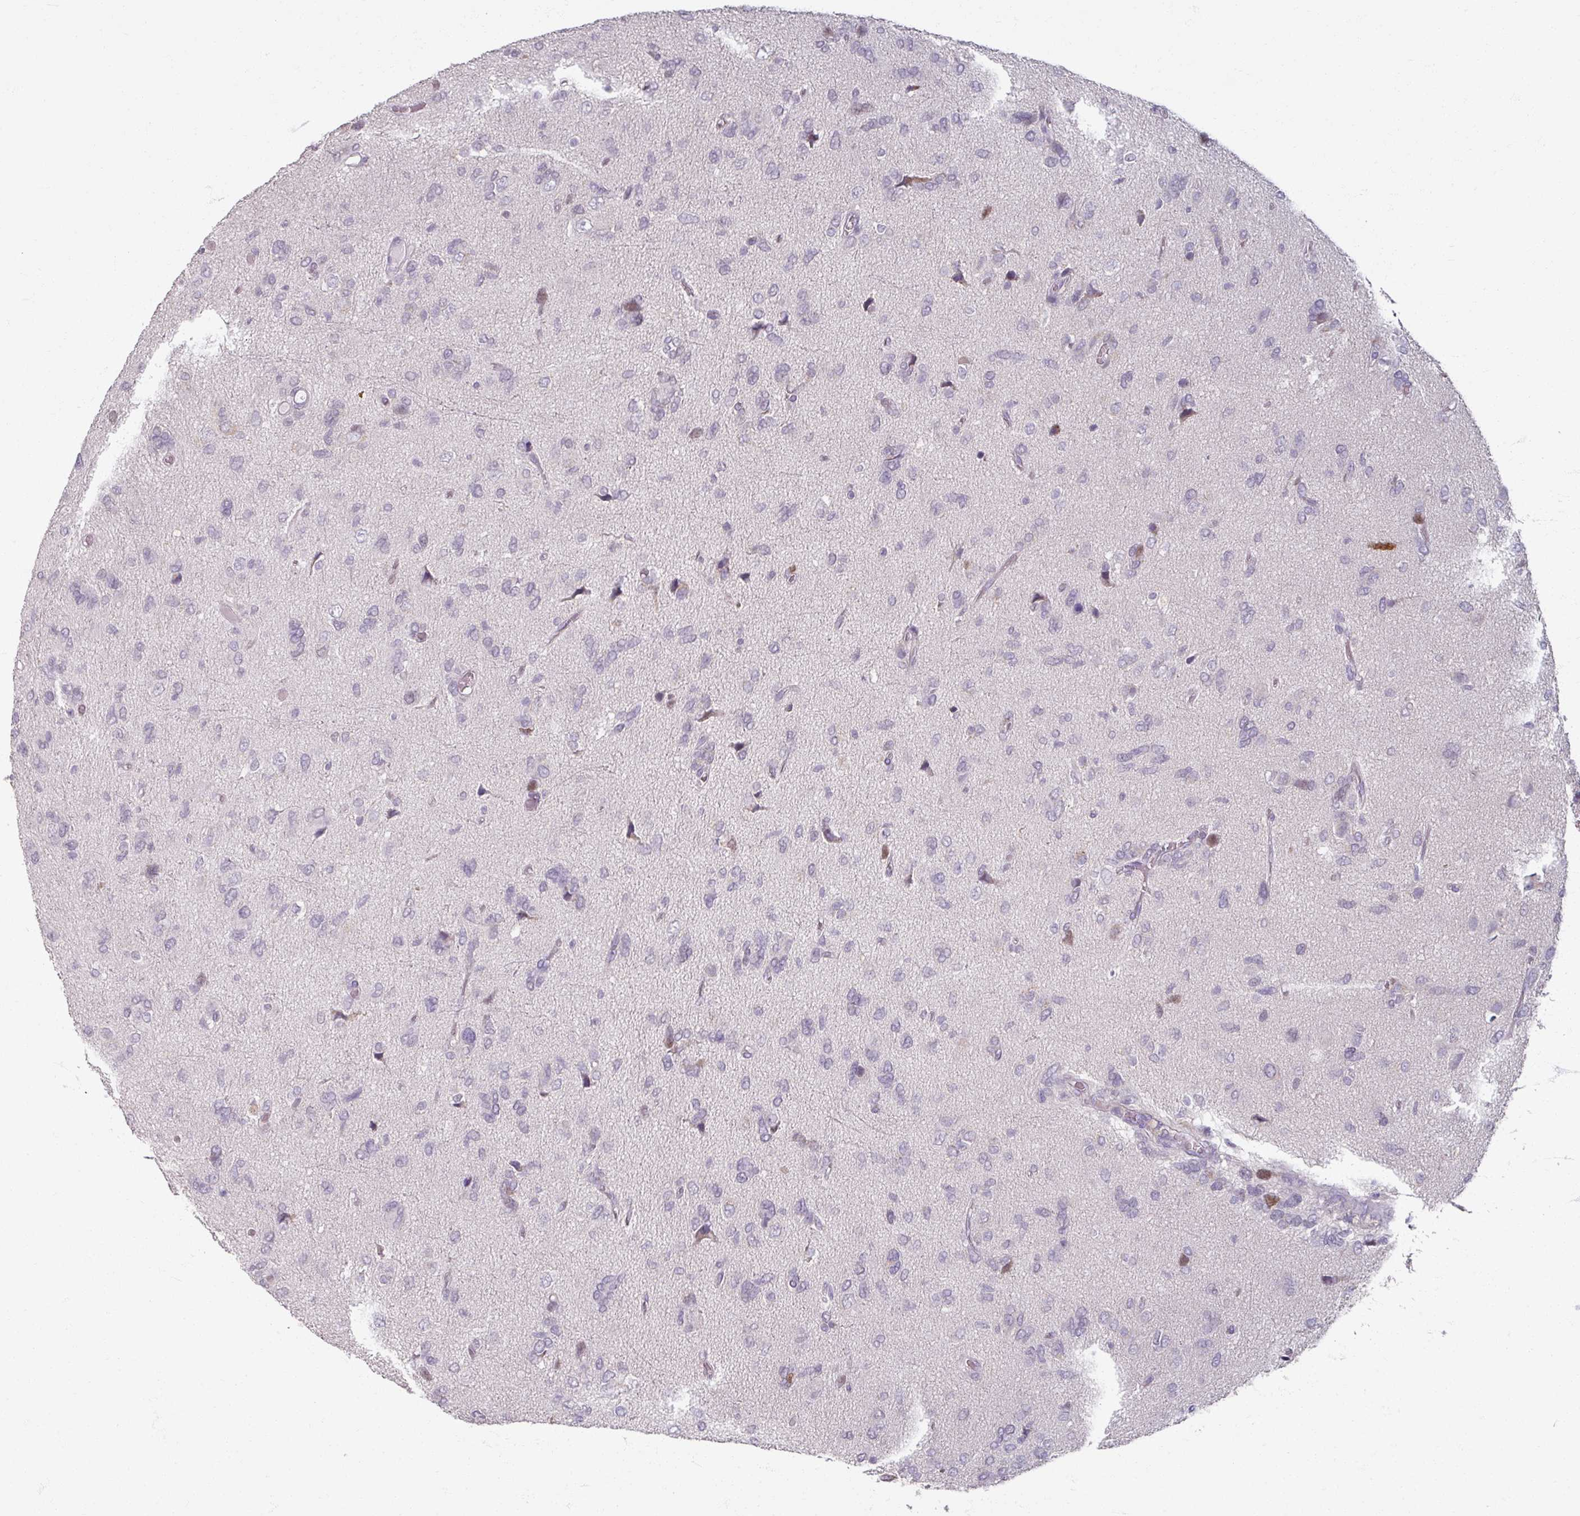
{"staining": {"intensity": "moderate", "quantity": "<25%", "location": "nuclear"}, "tissue": "glioma", "cell_type": "Tumor cells", "image_type": "cancer", "snomed": [{"axis": "morphology", "description": "Glioma, malignant, High grade"}, {"axis": "topography", "description": "Brain"}], "caption": "Protein staining of glioma tissue shows moderate nuclear staining in approximately <25% of tumor cells. (IHC, brightfield microscopy, high magnification).", "gene": "SOX11", "patient": {"sex": "female", "age": 59}}